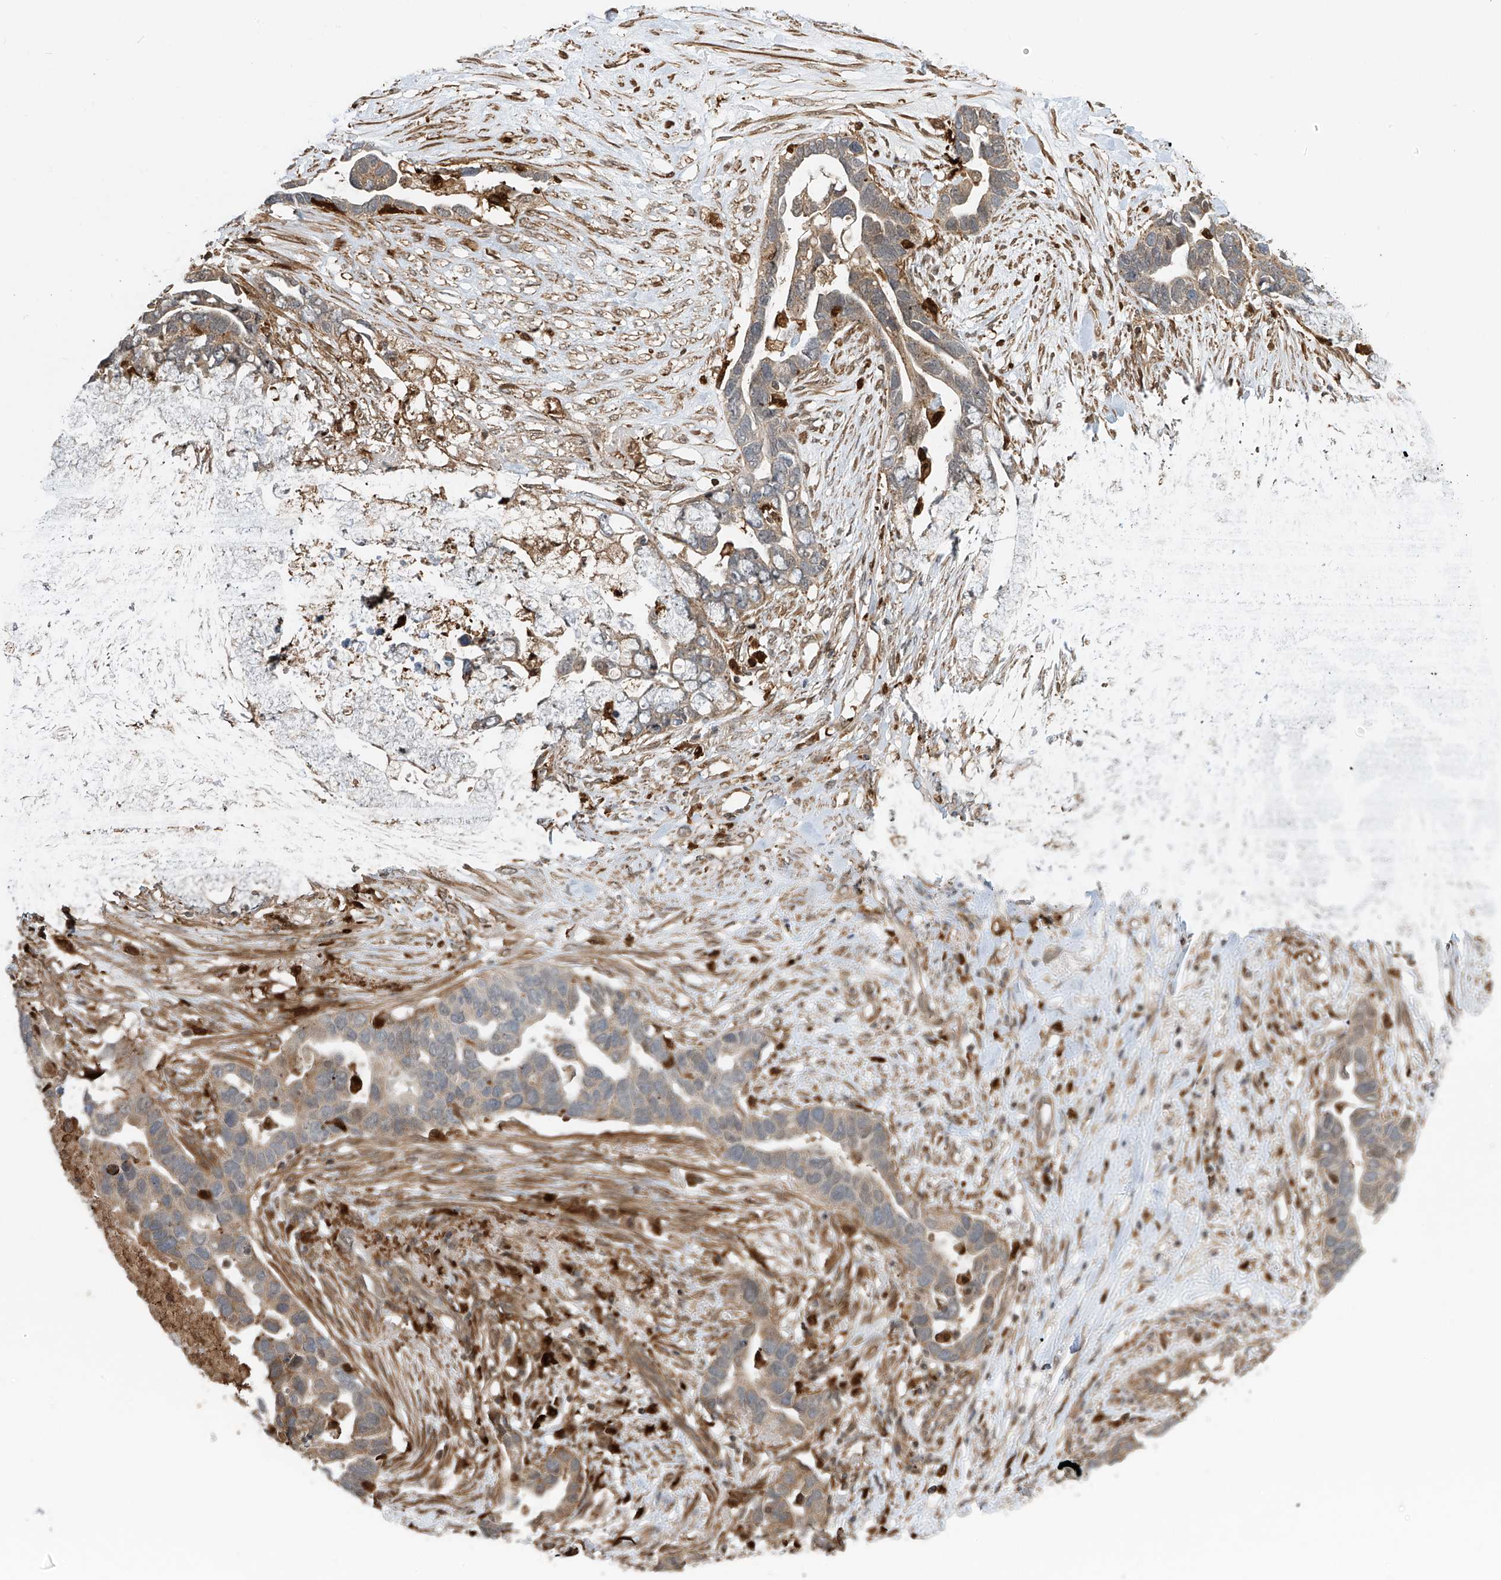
{"staining": {"intensity": "weak", "quantity": ">75%", "location": "cytoplasmic/membranous"}, "tissue": "ovarian cancer", "cell_type": "Tumor cells", "image_type": "cancer", "snomed": [{"axis": "morphology", "description": "Cystadenocarcinoma, serous, NOS"}, {"axis": "topography", "description": "Ovary"}], "caption": "Protein expression analysis of human ovarian cancer (serous cystadenocarcinoma) reveals weak cytoplasmic/membranous staining in approximately >75% of tumor cells. Nuclei are stained in blue.", "gene": "ATAD2B", "patient": {"sex": "female", "age": 54}}